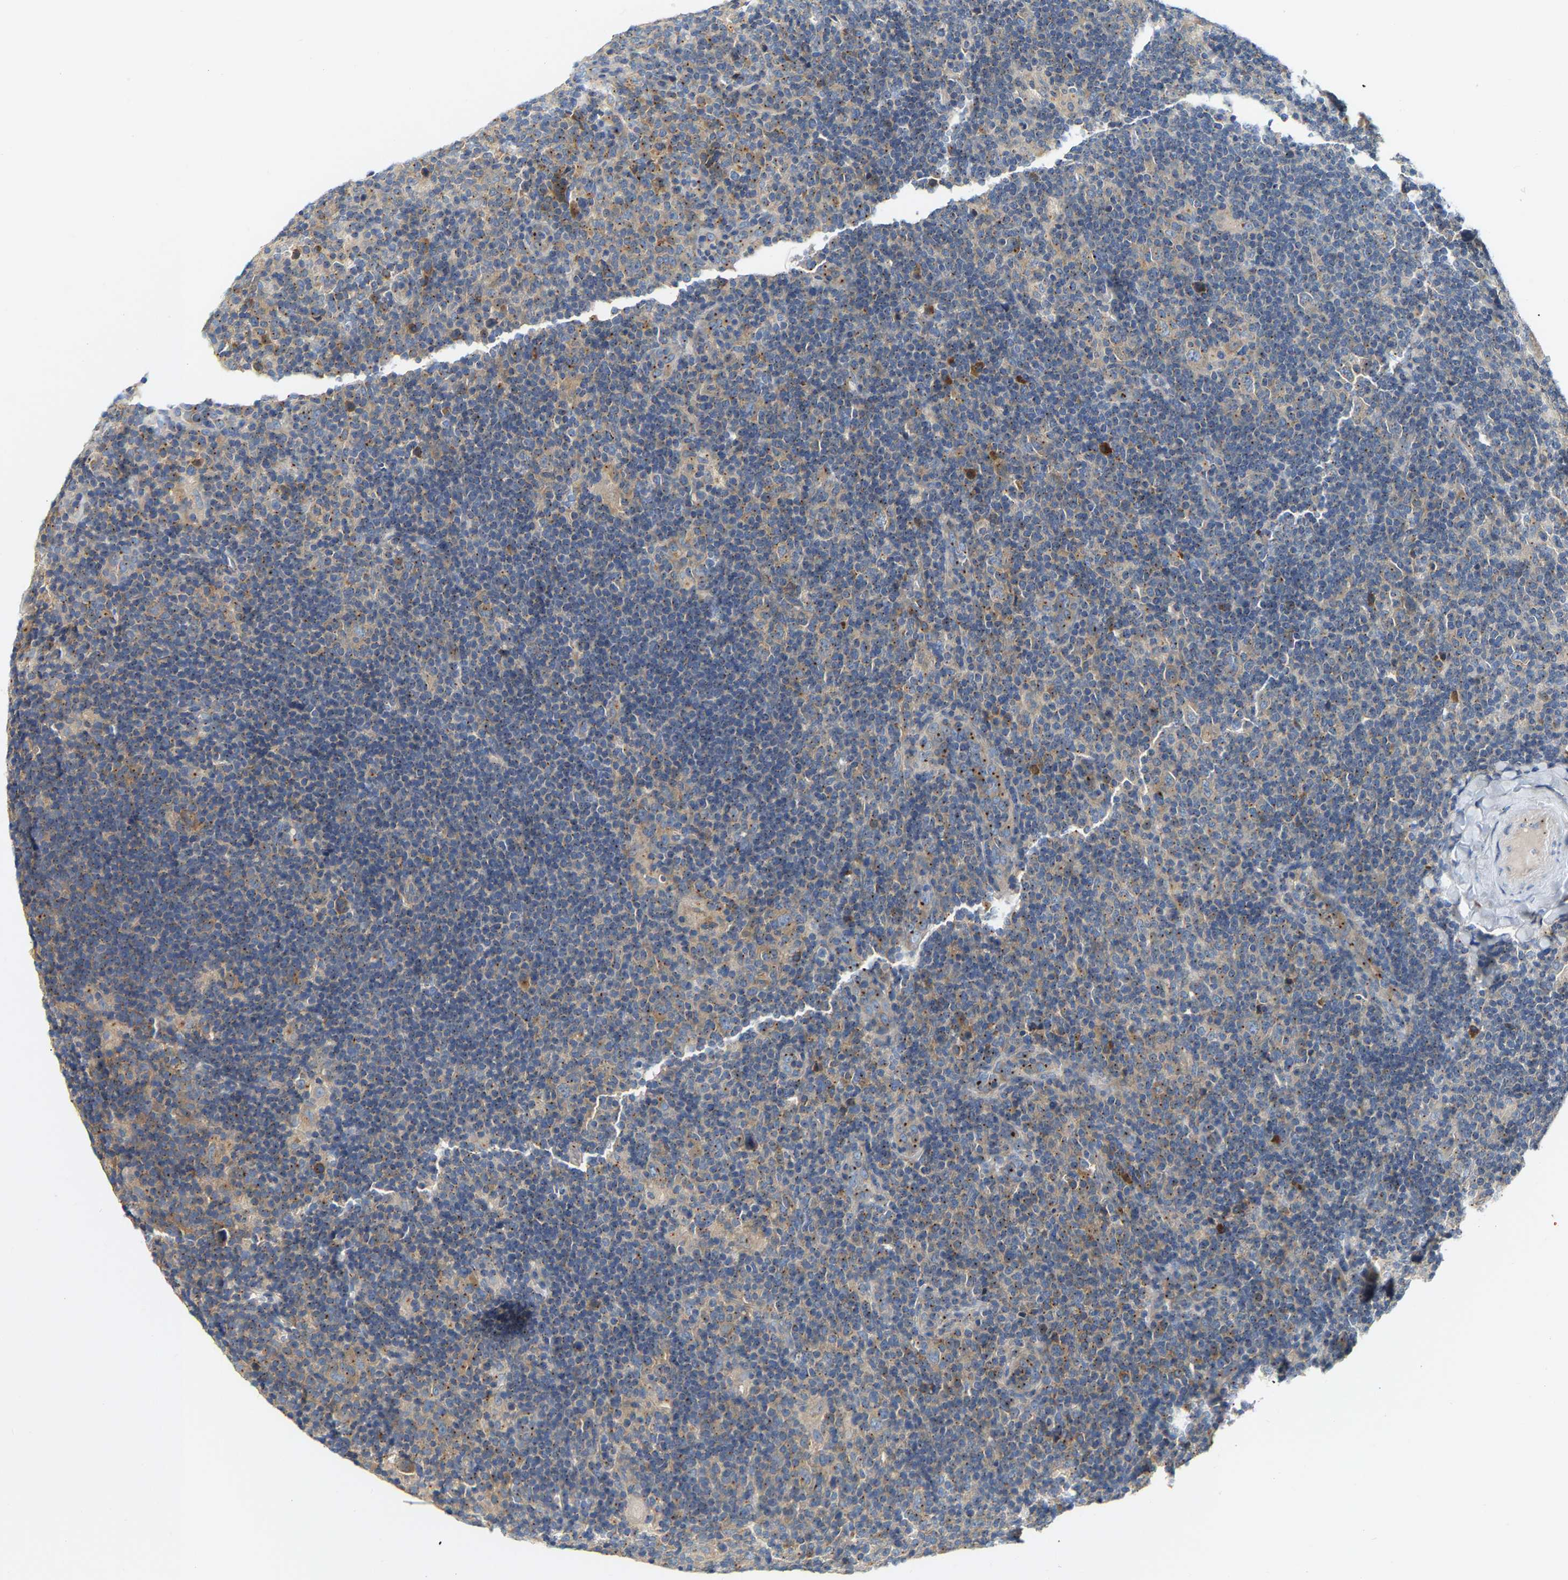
{"staining": {"intensity": "weak", "quantity": ">75%", "location": "cytoplasmic/membranous"}, "tissue": "lymphoma", "cell_type": "Tumor cells", "image_type": "cancer", "snomed": [{"axis": "morphology", "description": "Hodgkin's disease, NOS"}, {"axis": "topography", "description": "Lymph node"}], "caption": "Hodgkin's disease stained with DAB (3,3'-diaminobenzidine) immunohistochemistry (IHC) exhibits low levels of weak cytoplasmic/membranous staining in approximately >75% of tumor cells.", "gene": "PCNT", "patient": {"sex": "female", "age": 57}}